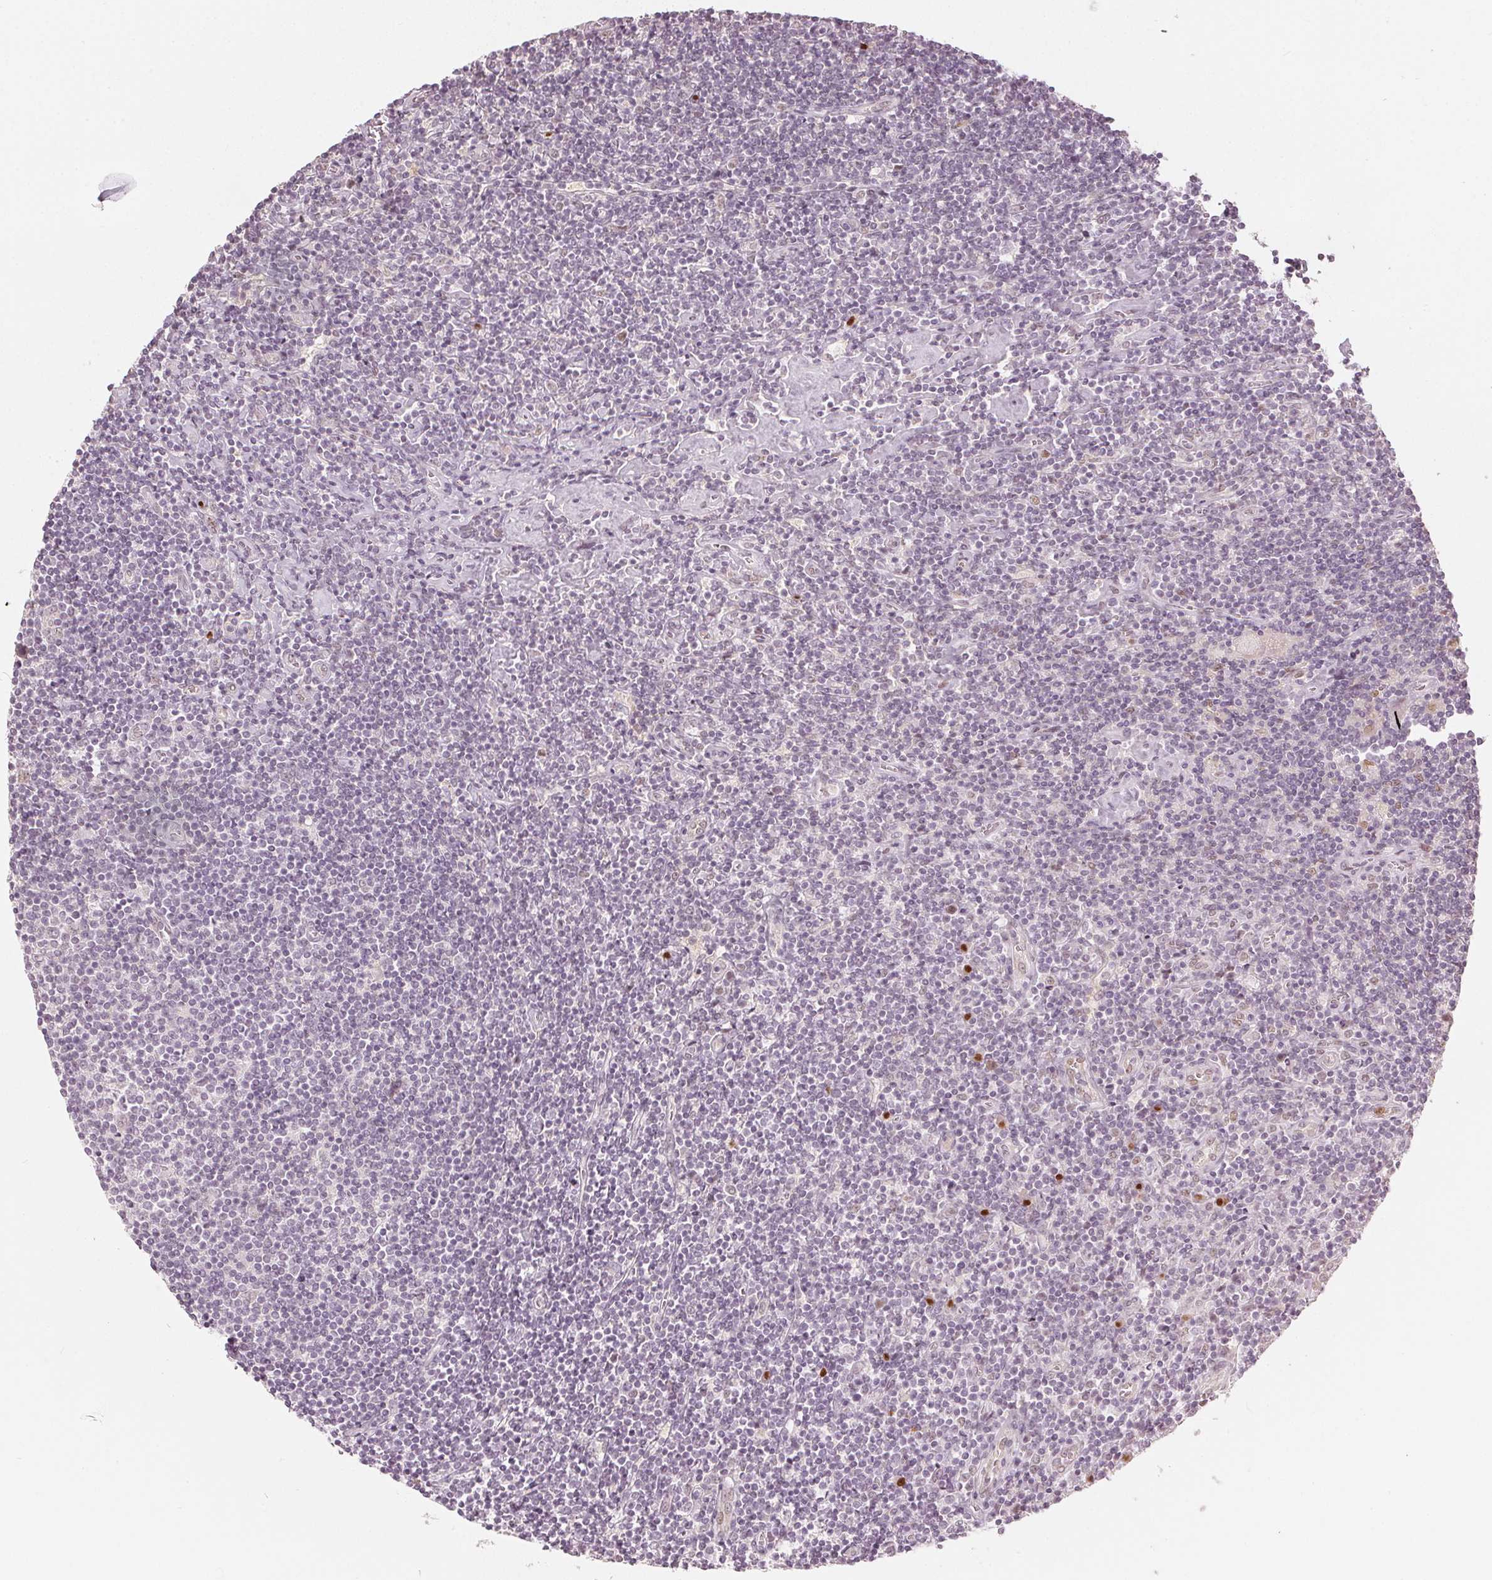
{"staining": {"intensity": "weak", "quantity": "25%-75%", "location": "nuclear"}, "tissue": "lymphoma", "cell_type": "Tumor cells", "image_type": "cancer", "snomed": [{"axis": "morphology", "description": "Hodgkin's disease, NOS"}, {"axis": "topography", "description": "Lymph node"}], "caption": "Protein staining by immunohistochemistry (IHC) shows weak nuclear positivity in approximately 25%-75% of tumor cells in Hodgkin's disease.", "gene": "SLC39A3", "patient": {"sex": "male", "age": 40}}